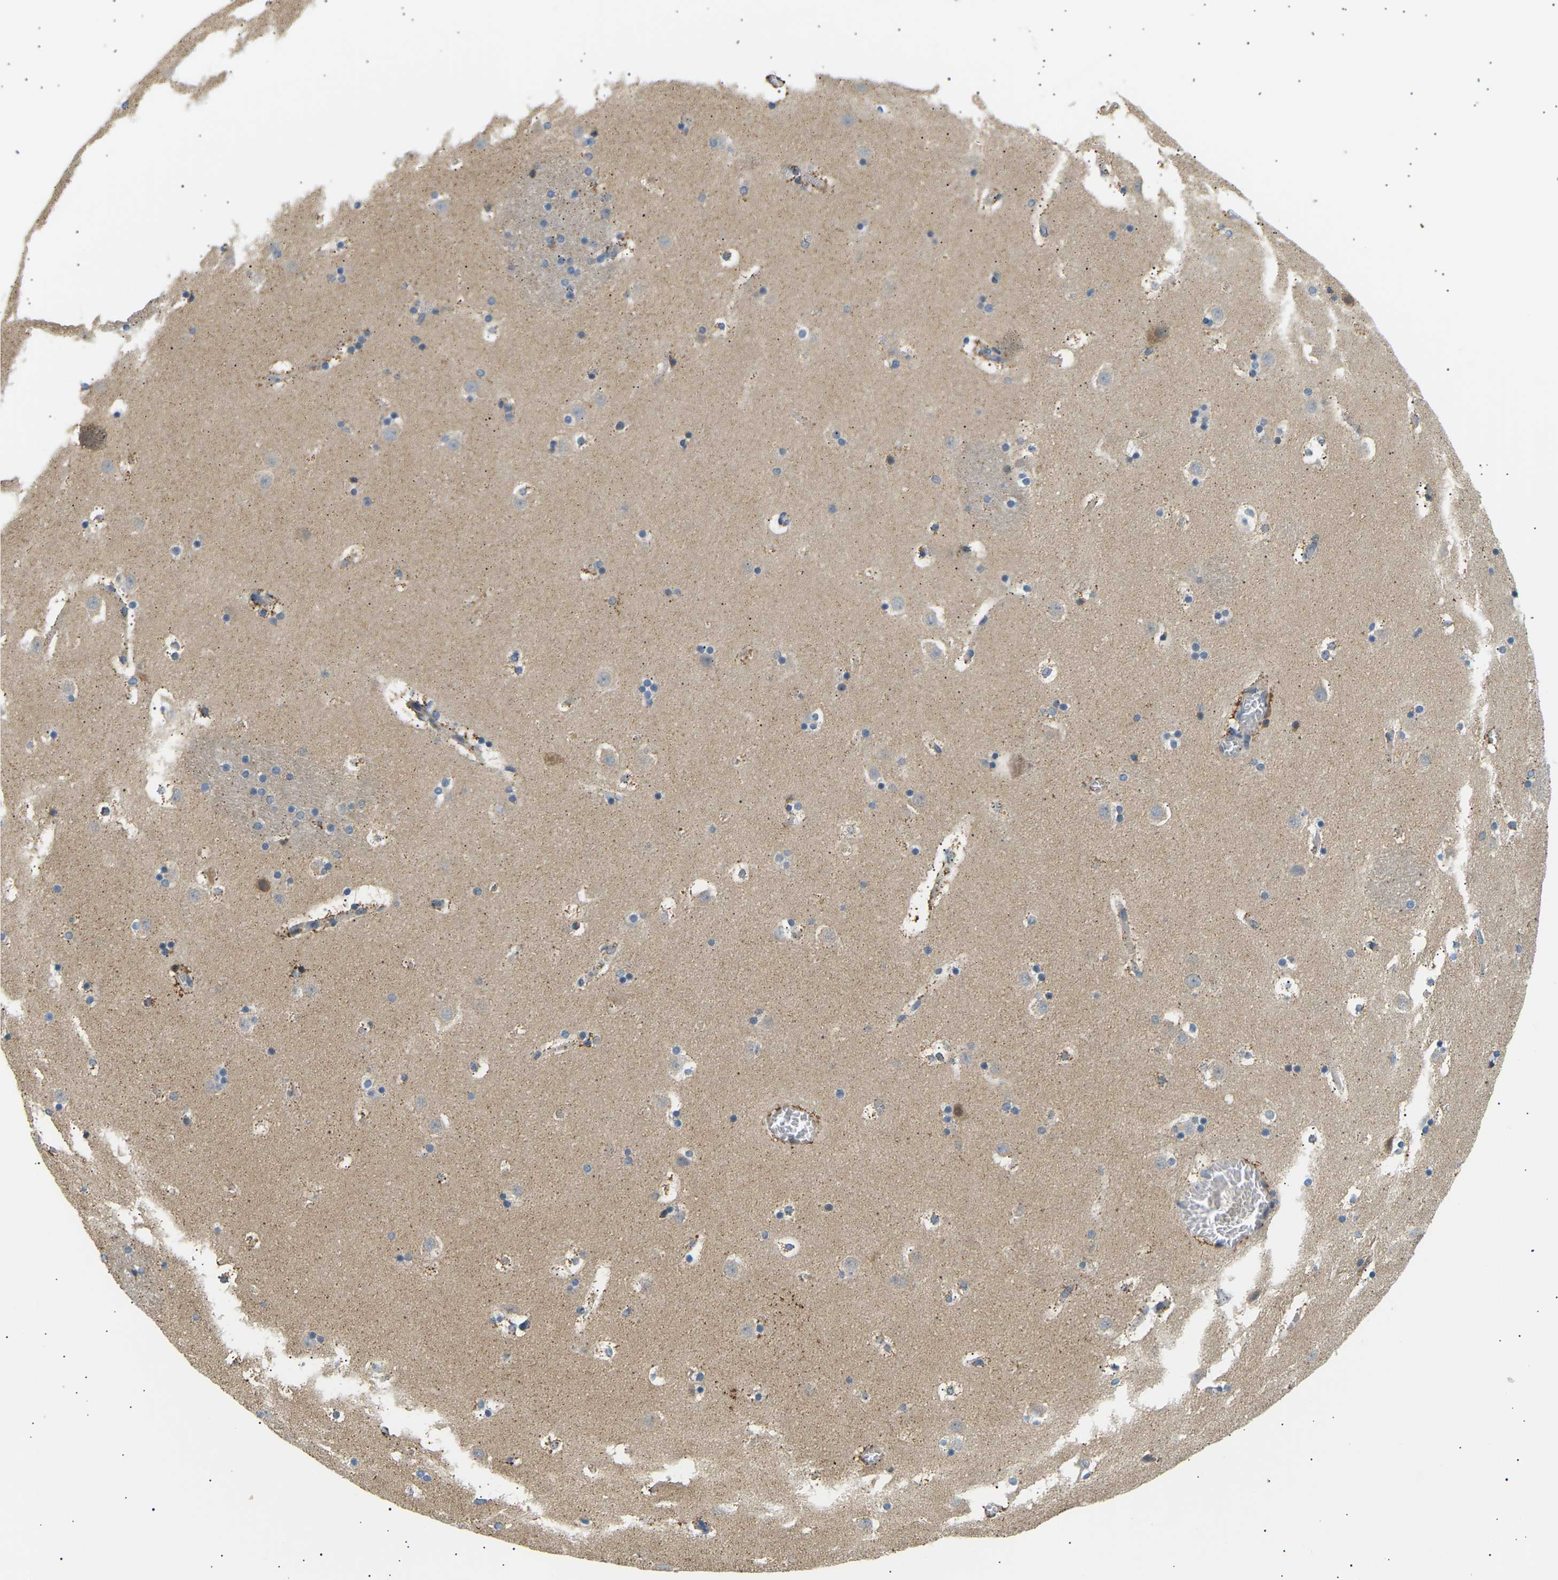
{"staining": {"intensity": "weak", "quantity": "25%-75%", "location": "cytoplasmic/membranous"}, "tissue": "caudate", "cell_type": "Glial cells", "image_type": "normal", "snomed": [{"axis": "morphology", "description": "Normal tissue, NOS"}, {"axis": "topography", "description": "Lateral ventricle wall"}], "caption": "High-magnification brightfield microscopy of benign caudate stained with DAB (3,3'-diaminobenzidine) (brown) and counterstained with hematoxylin (blue). glial cells exhibit weak cytoplasmic/membranous positivity is seen in about25%-75% of cells. The protein is stained brown, and the nuclei are stained in blue (DAB IHC with brightfield microscopy, high magnification).", "gene": "TBC1D8", "patient": {"sex": "male", "age": 45}}